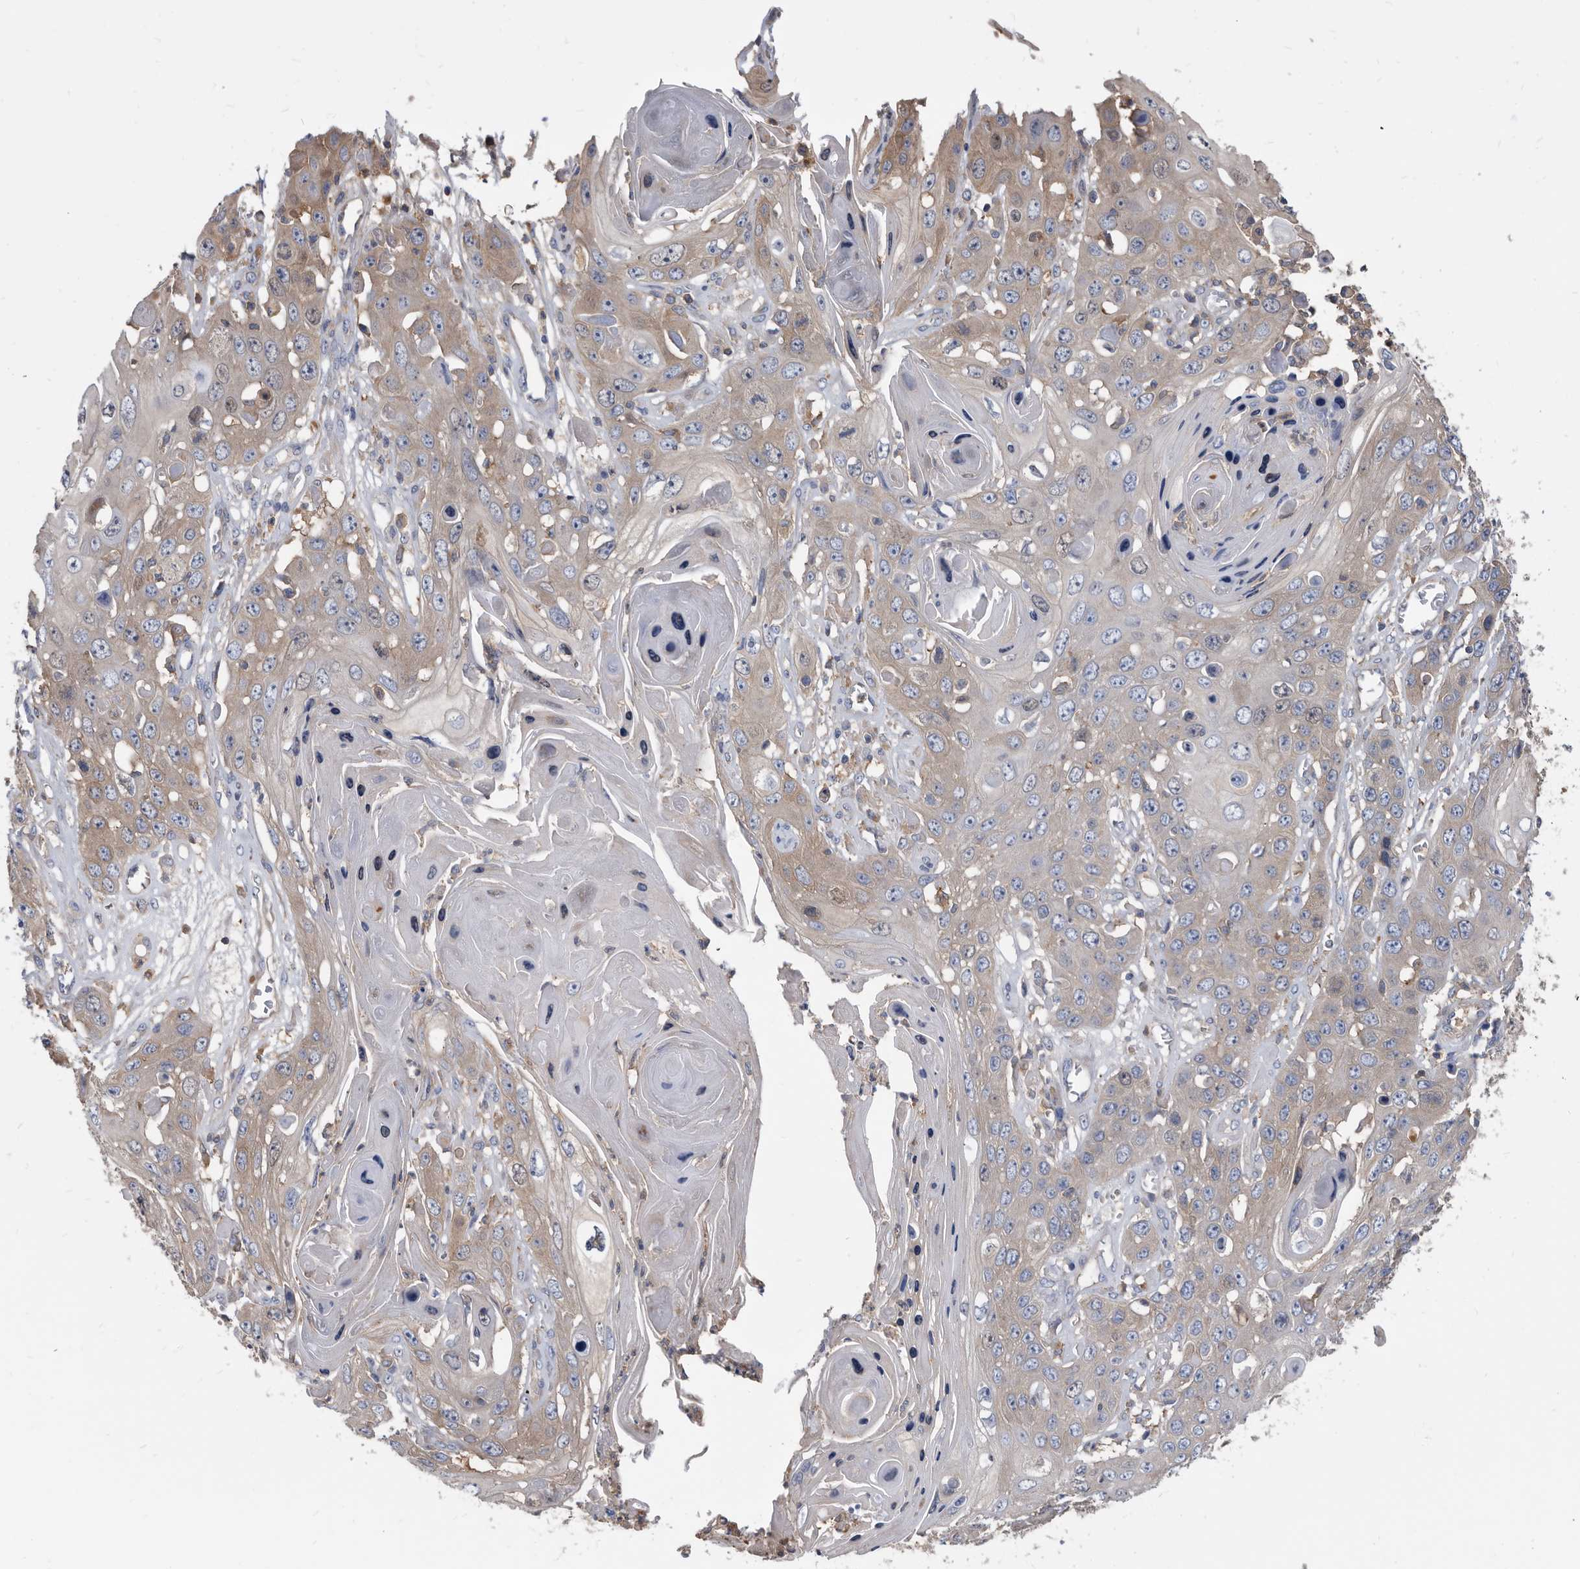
{"staining": {"intensity": "weak", "quantity": "25%-75%", "location": "cytoplasmic/membranous"}, "tissue": "skin cancer", "cell_type": "Tumor cells", "image_type": "cancer", "snomed": [{"axis": "morphology", "description": "Squamous cell carcinoma, NOS"}, {"axis": "topography", "description": "Skin"}], "caption": "A histopathology image showing weak cytoplasmic/membranous staining in about 25%-75% of tumor cells in squamous cell carcinoma (skin), as visualized by brown immunohistochemical staining.", "gene": "APEH", "patient": {"sex": "male", "age": 55}}